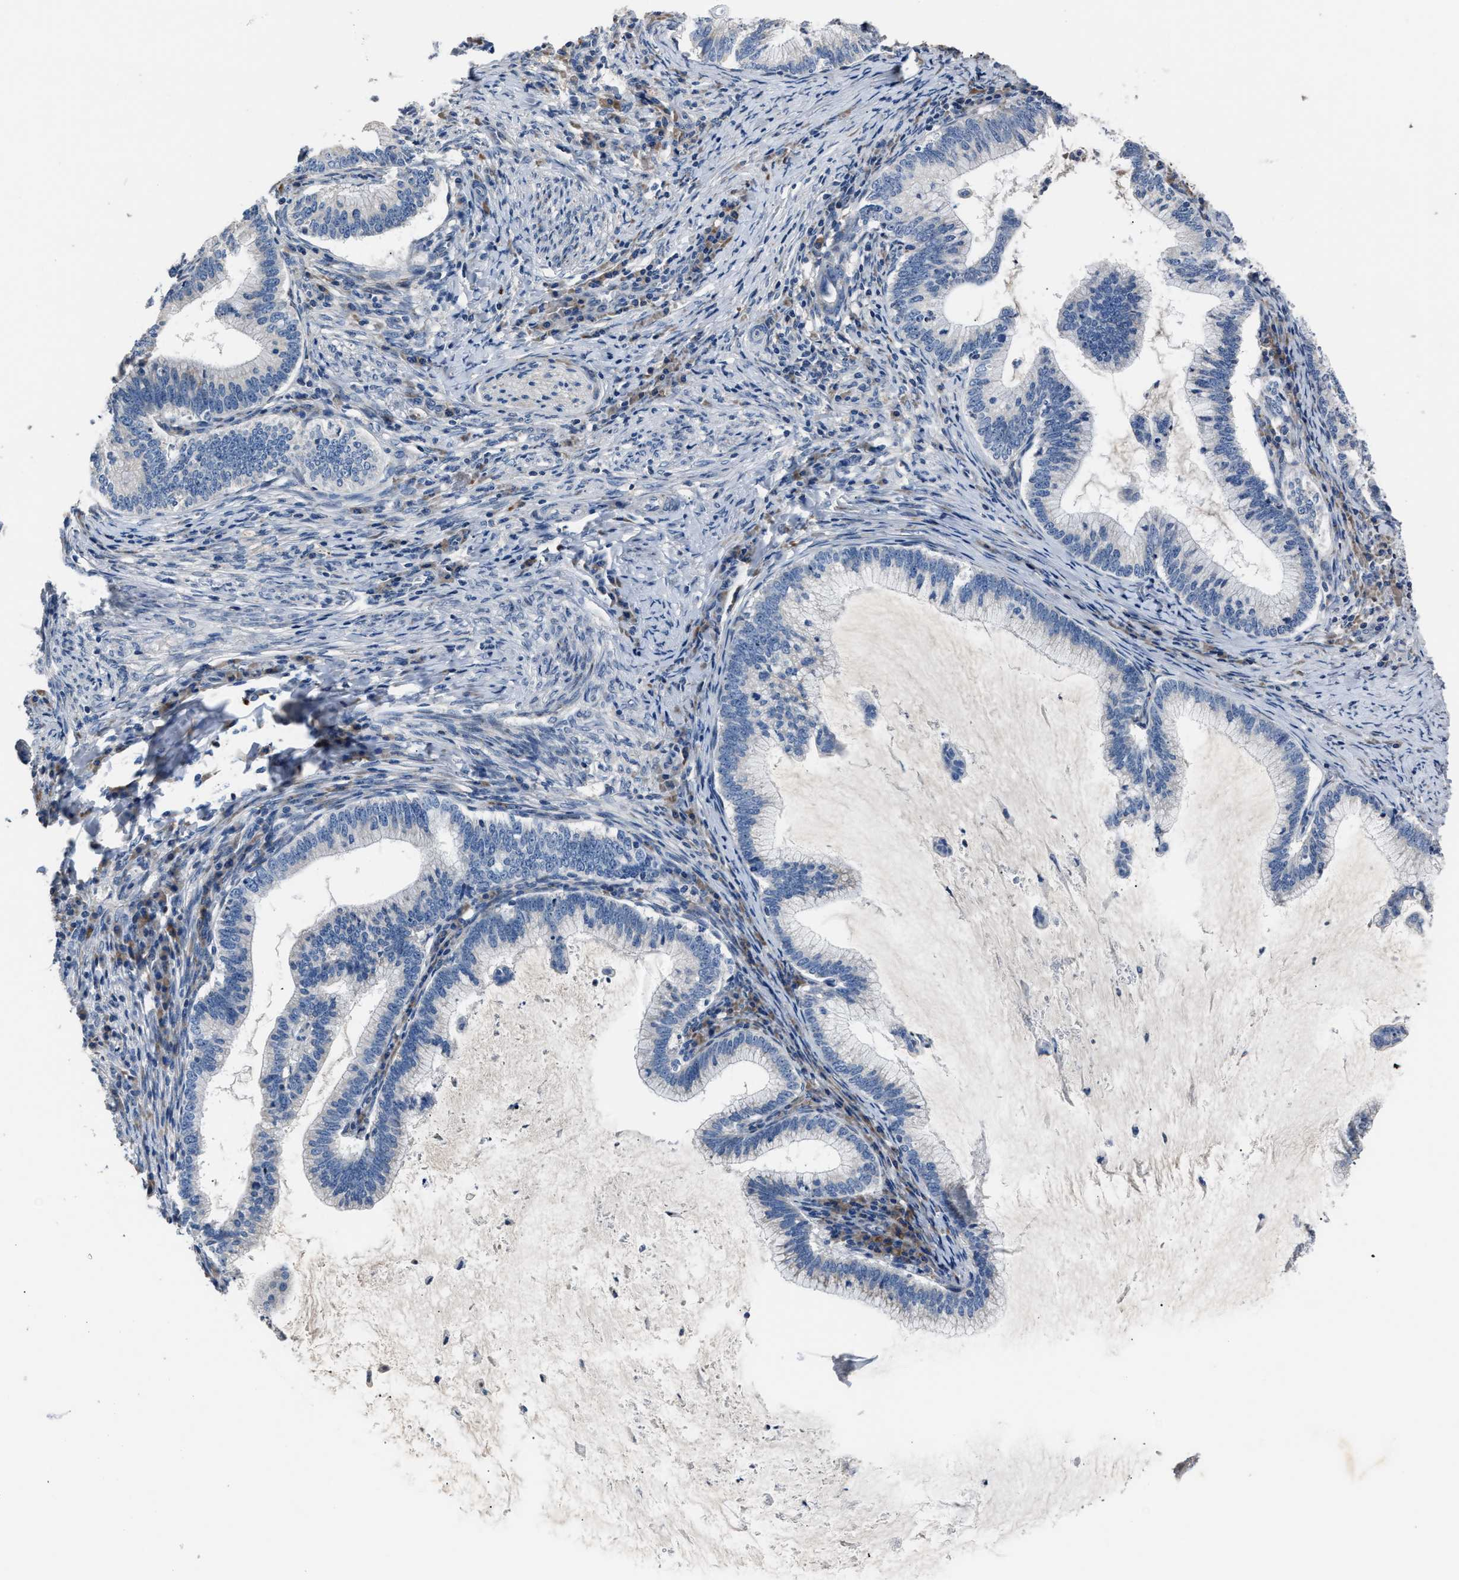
{"staining": {"intensity": "negative", "quantity": "none", "location": "none"}, "tissue": "cervical cancer", "cell_type": "Tumor cells", "image_type": "cancer", "snomed": [{"axis": "morphology", "description": "Adenocarcinoma, NOS"}, {"axis": "topography", "description": "Cervix"}], "caption": "Immunohistochemistry (IHC) of human cervical adenocarcinoma exhibits no expression in tumor cells. (DAB (3,3'-diaminobenzidine) immunohistochemistry with hematoxylin counter stain).", "gene": "DNAJC24", "patient": {"sex": "female", "age": 36}}